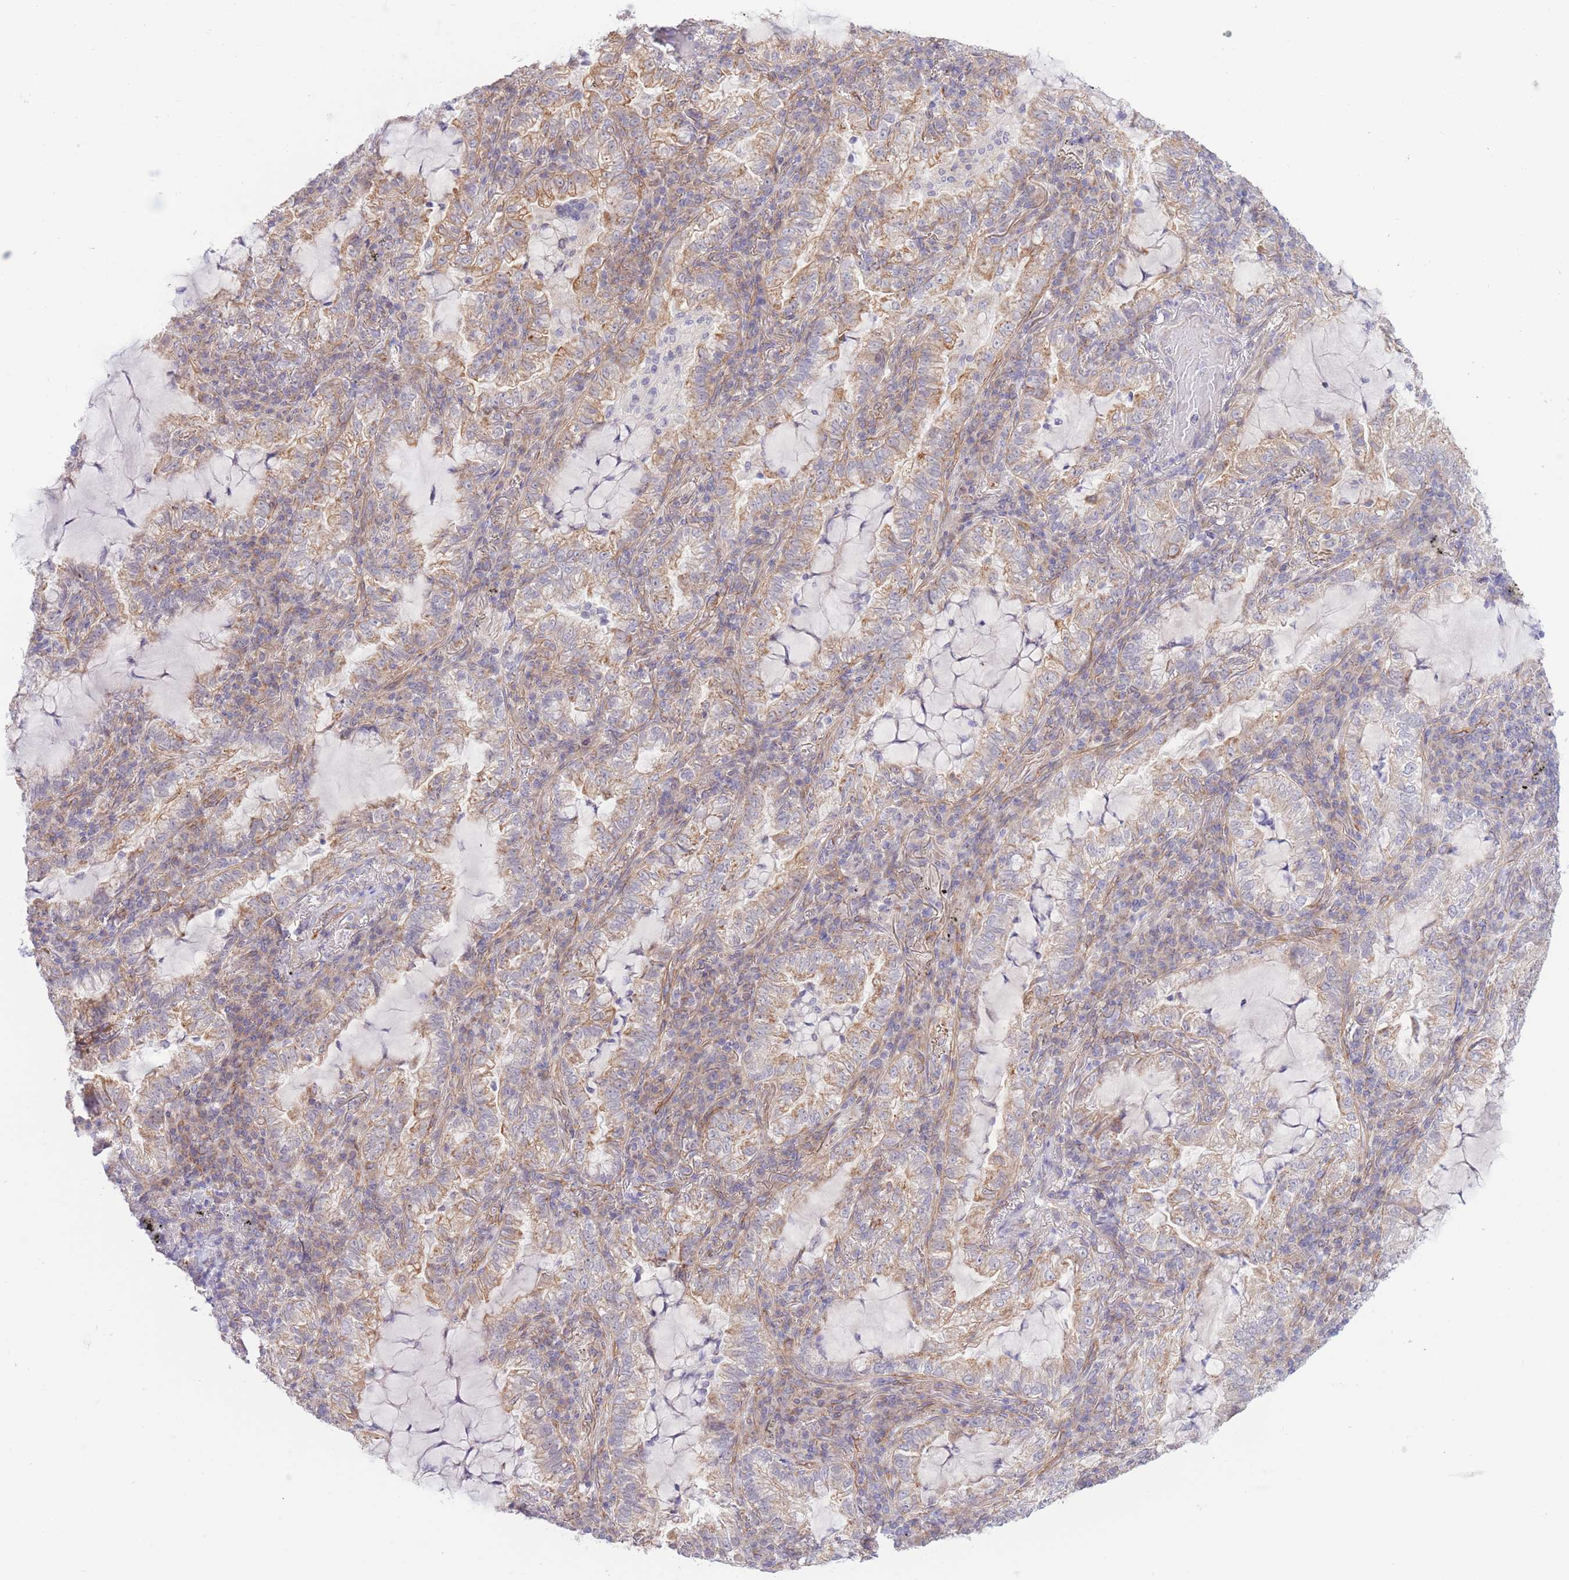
{"staining": {"intensity": "moderate", "quantity": "25%-75%", "location": "cytoplasmic/membranous"}, "tissue": "lung cancer", "cell_type": "Tumor cells", "image_type": "cancer", "snomed": [{"axis": "morphology", "description": "Adenocarcinoma, NOS"}, {"axis": "topography", "description": "Lung"}], "caption": "A micrograph of lung cancer stained for a protein displays moderate cytoplasmic/membranous brown staining in tumor cells.", "gene": "MRPS31", "patient": {"sex": "female", "age": 73}}